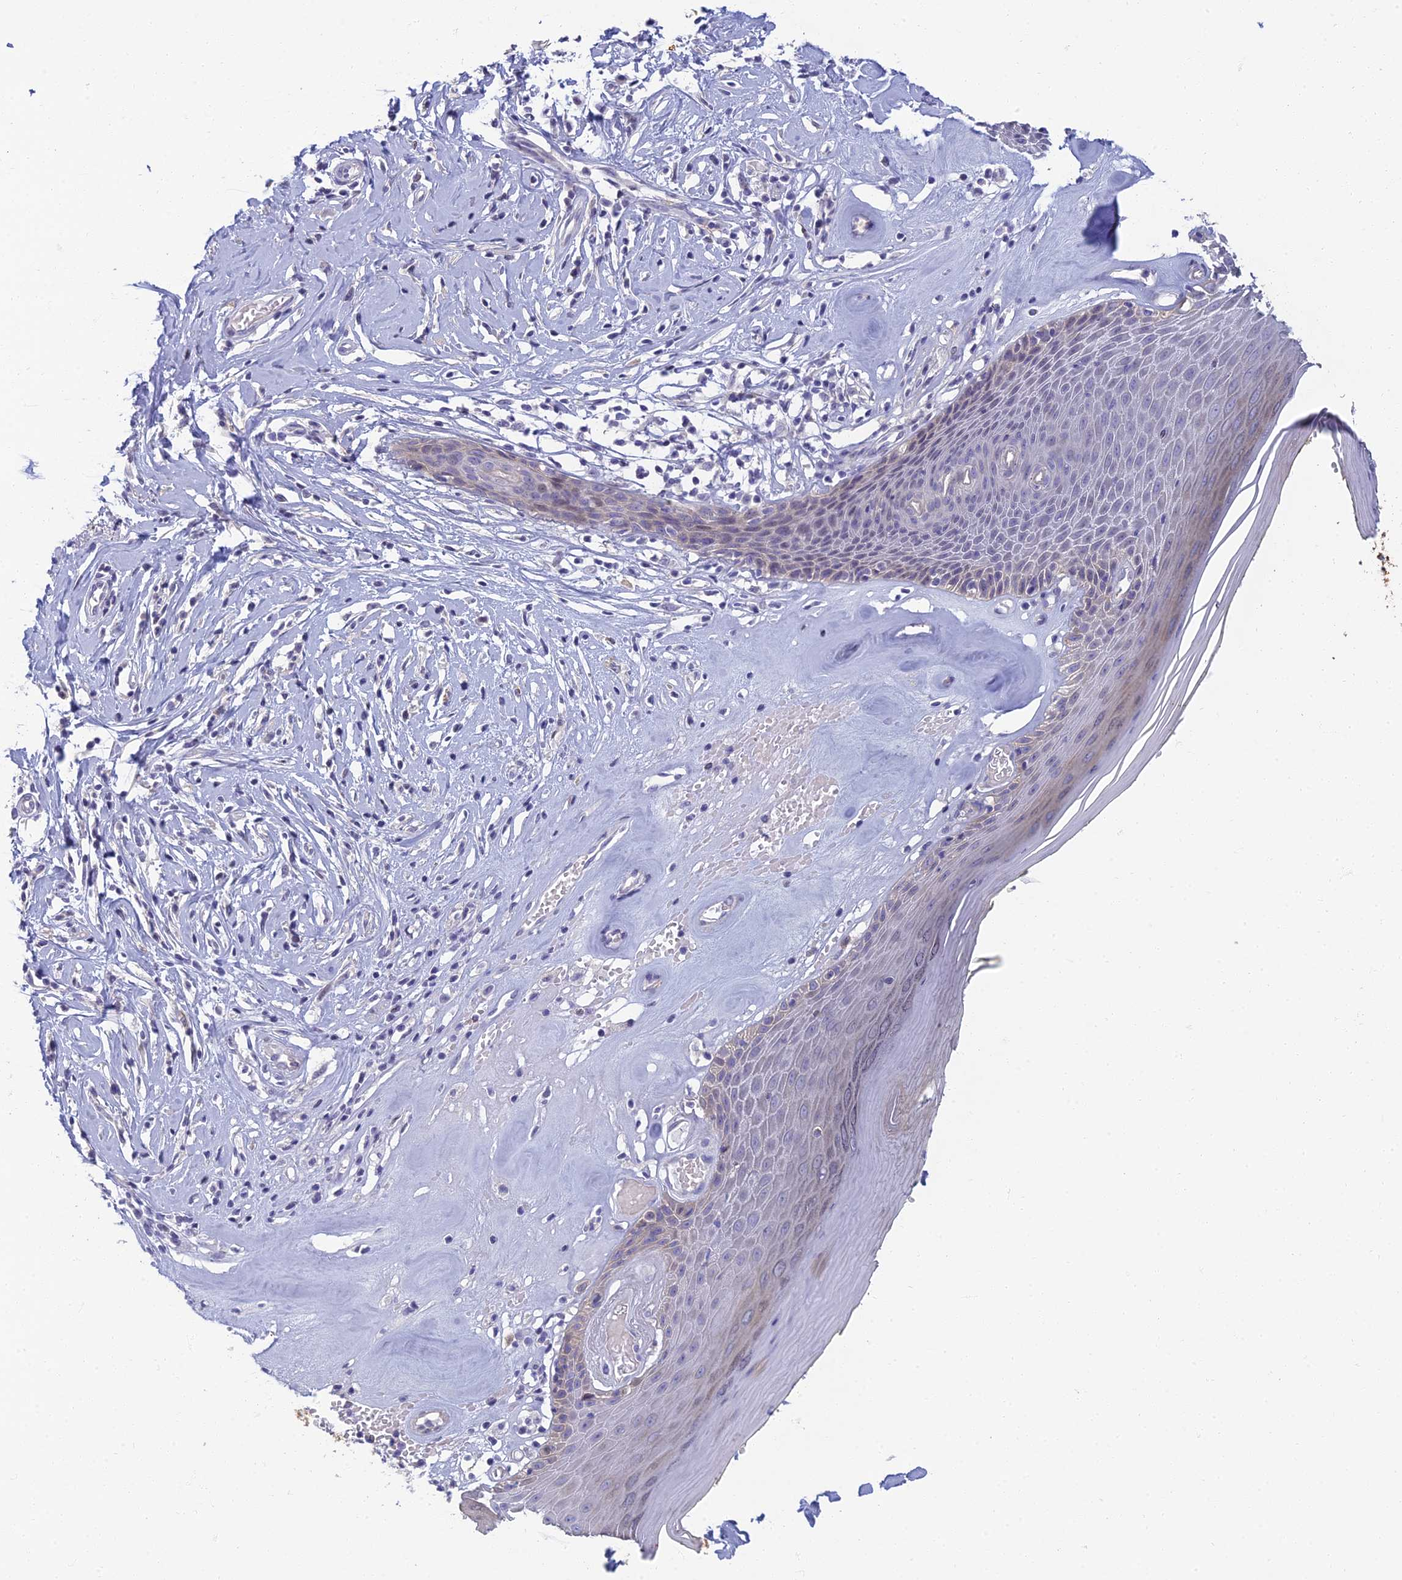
{"staining": {"intensity": "negative", "quantity": "none", "location": "none"}, "tissue": "skin", "cell_type": "Epidermal cells", "image_type": "normal", "snomed": [{"axis": "morphology", "description": "Normal tissue, NOS"}, {"axis": "morphology", "description": "Inflammation, NOS"}, {"axis": "topography", "description": "Vulva"}], "caption": "DAB immunohistochemical staining of unremarkable skin shows no significant staining in epidermal cells. (Stains: DAB (3,3'-diaminobenzidine) immunohistochemistry with hematoxylin counter stain, Microscopy: brightfield microscopy at high magnification).", "gene": "NEURL1", "patient": {"sex": "female", "age": 84}}